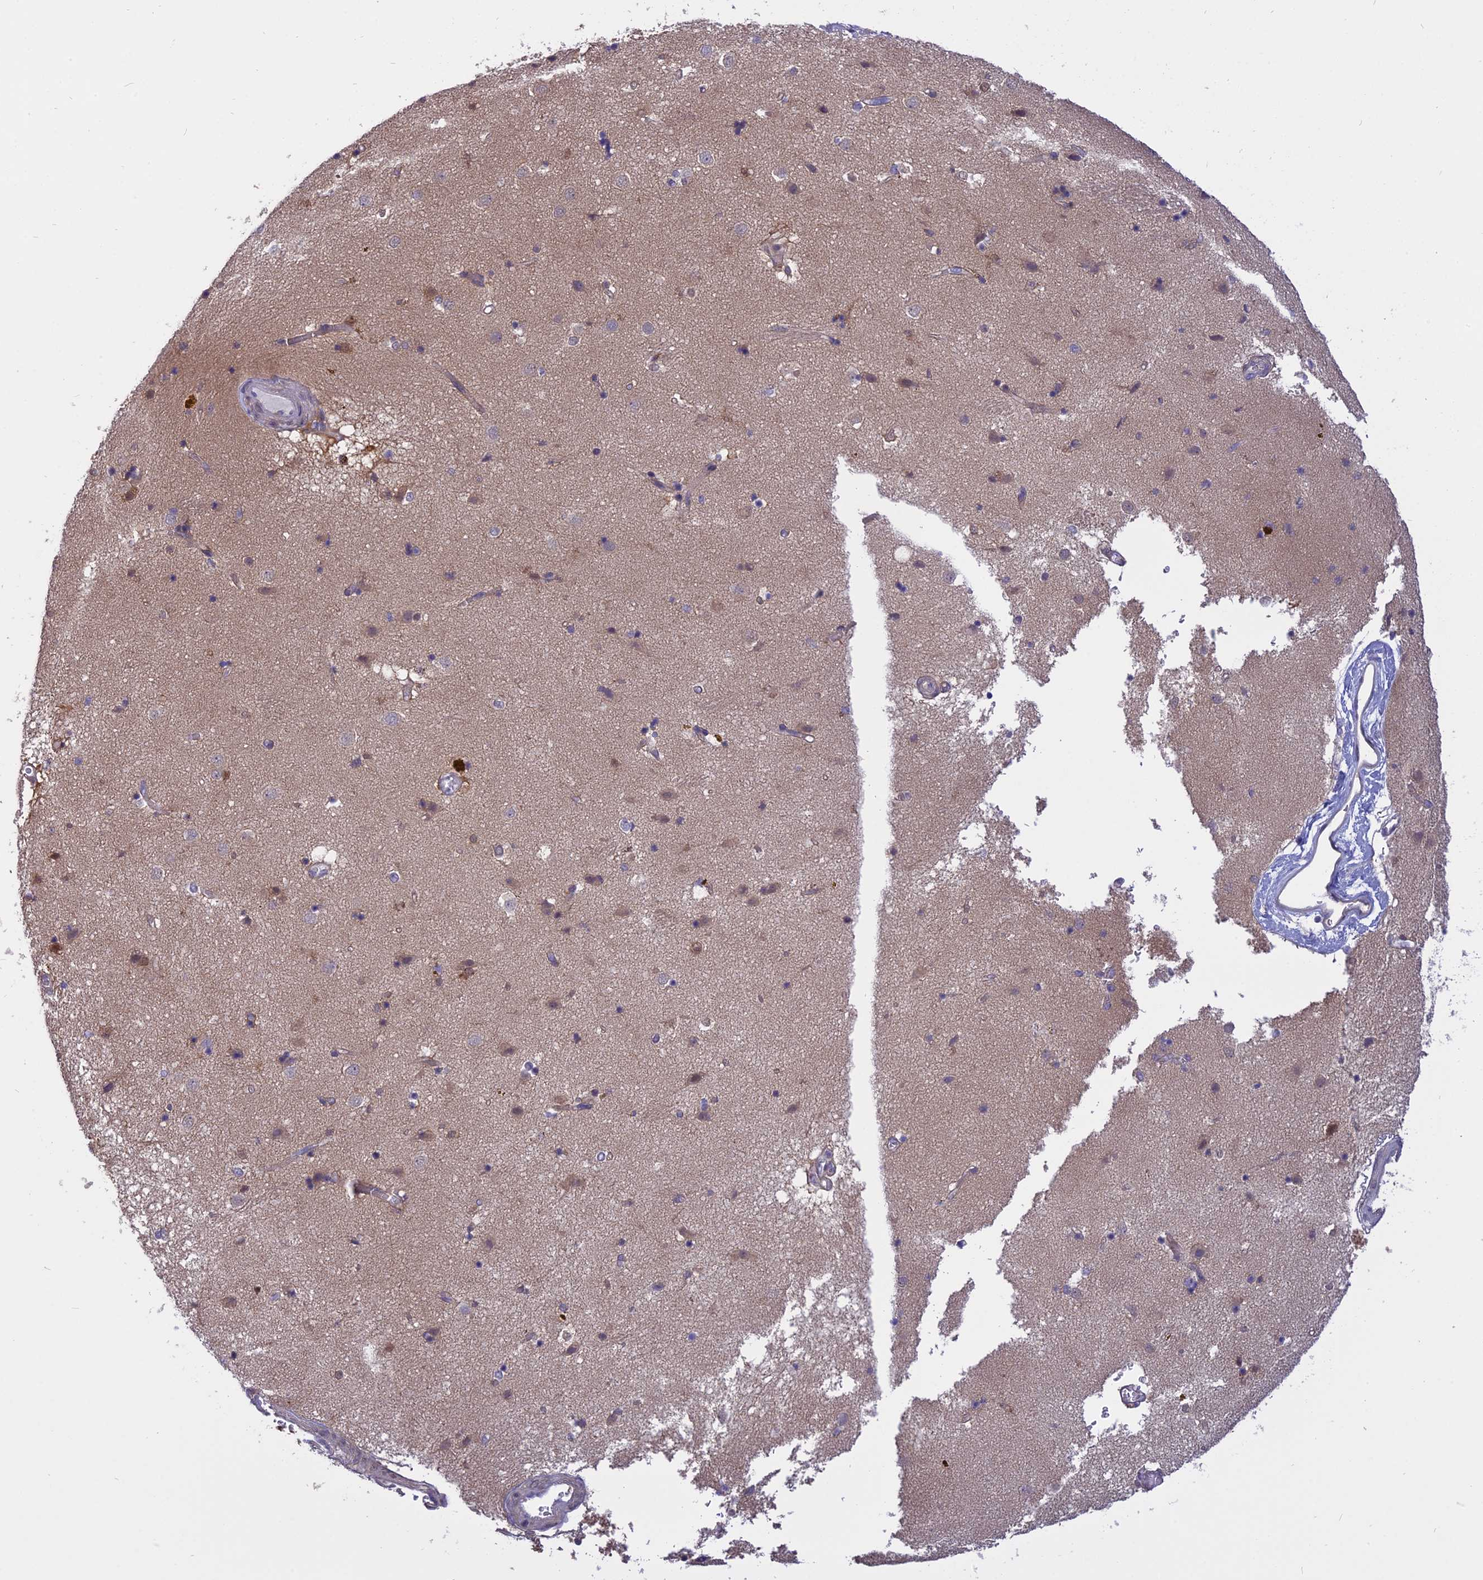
{"staining": {"intensity": "weak", "quantity": "<25%", "location": "cytoplasmic/membranous"}, "tissue": "caudate", "cell_type": "Glial cells", "image_type": "normal", "snomed": [{"axis": "morphology", "description": "Normal tissue, NOS"}, {"axis": "topography", "description": "Lateral ventricle wall"}], "caption": "This is an immunohistochemistry (IHC) histopathology image of unremarkable caudate. There is no expression in glial cells.", "gene": "STUB1", "patient": {"sex": "male", "age": 70}}